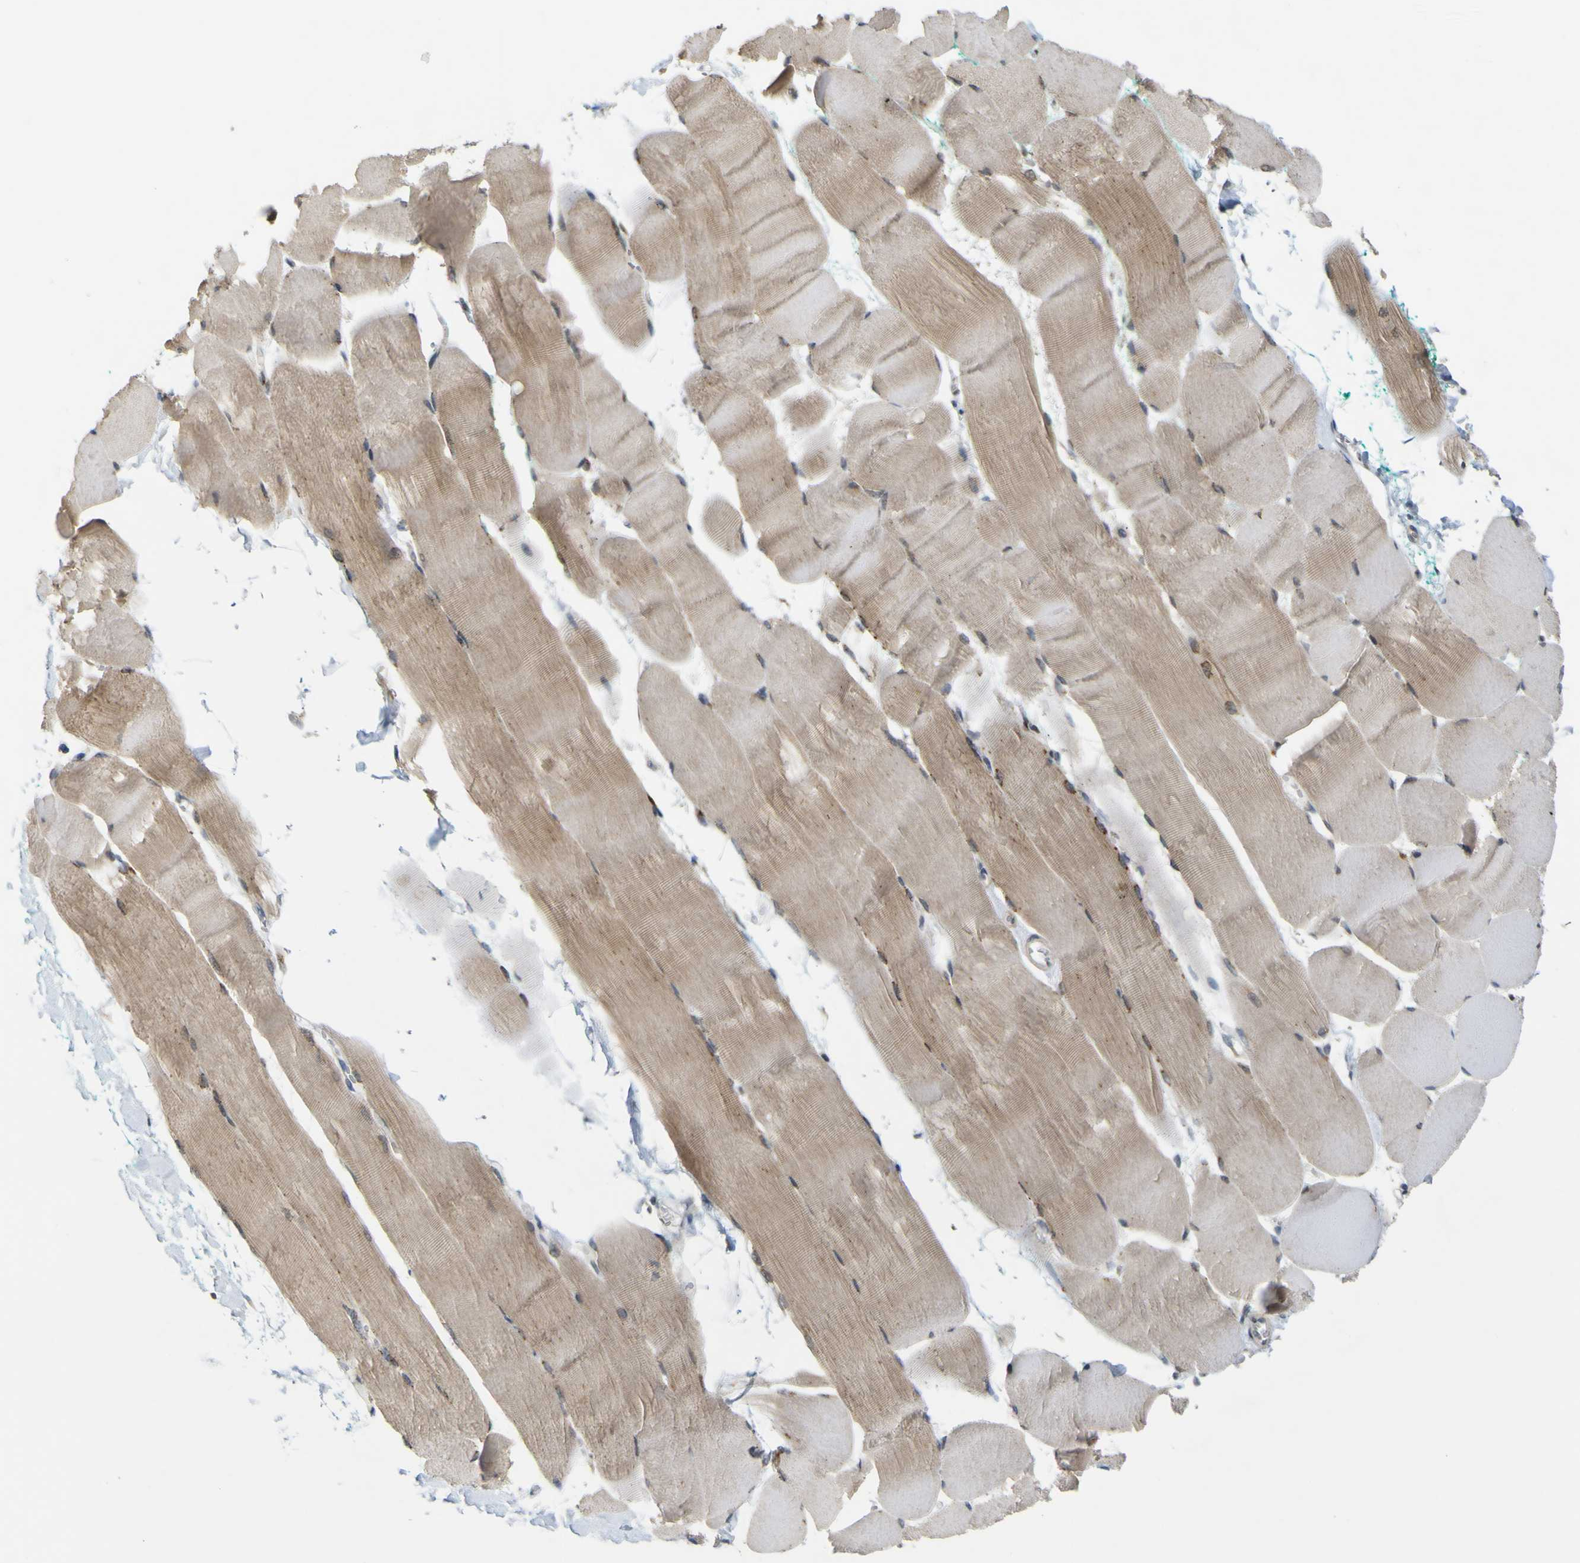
{"staining": {"intensity": "weak", "quantity": "<25%", "location": "cytoplasmic/membranous"}, "tissue": "skeletal muscle", "cell_type": "Myocytes", "image_type": "normal", "snomed": [{"axis": "morphology", "description": "Normal tissue, NOS"}, {"axis": "morphology", "description": "Squamous cell carcinoma, NOS"}, {"axis": "topography", "description": "Skeletal muscle"}], "caption": "IHC photomicrograph of benign skeletal muscle: human skeletal muscle stained with DAB shows no significant protein positivity in myocytes.", "gene": "IGF2R", "patient": {"sex": "male", "age": 51}}